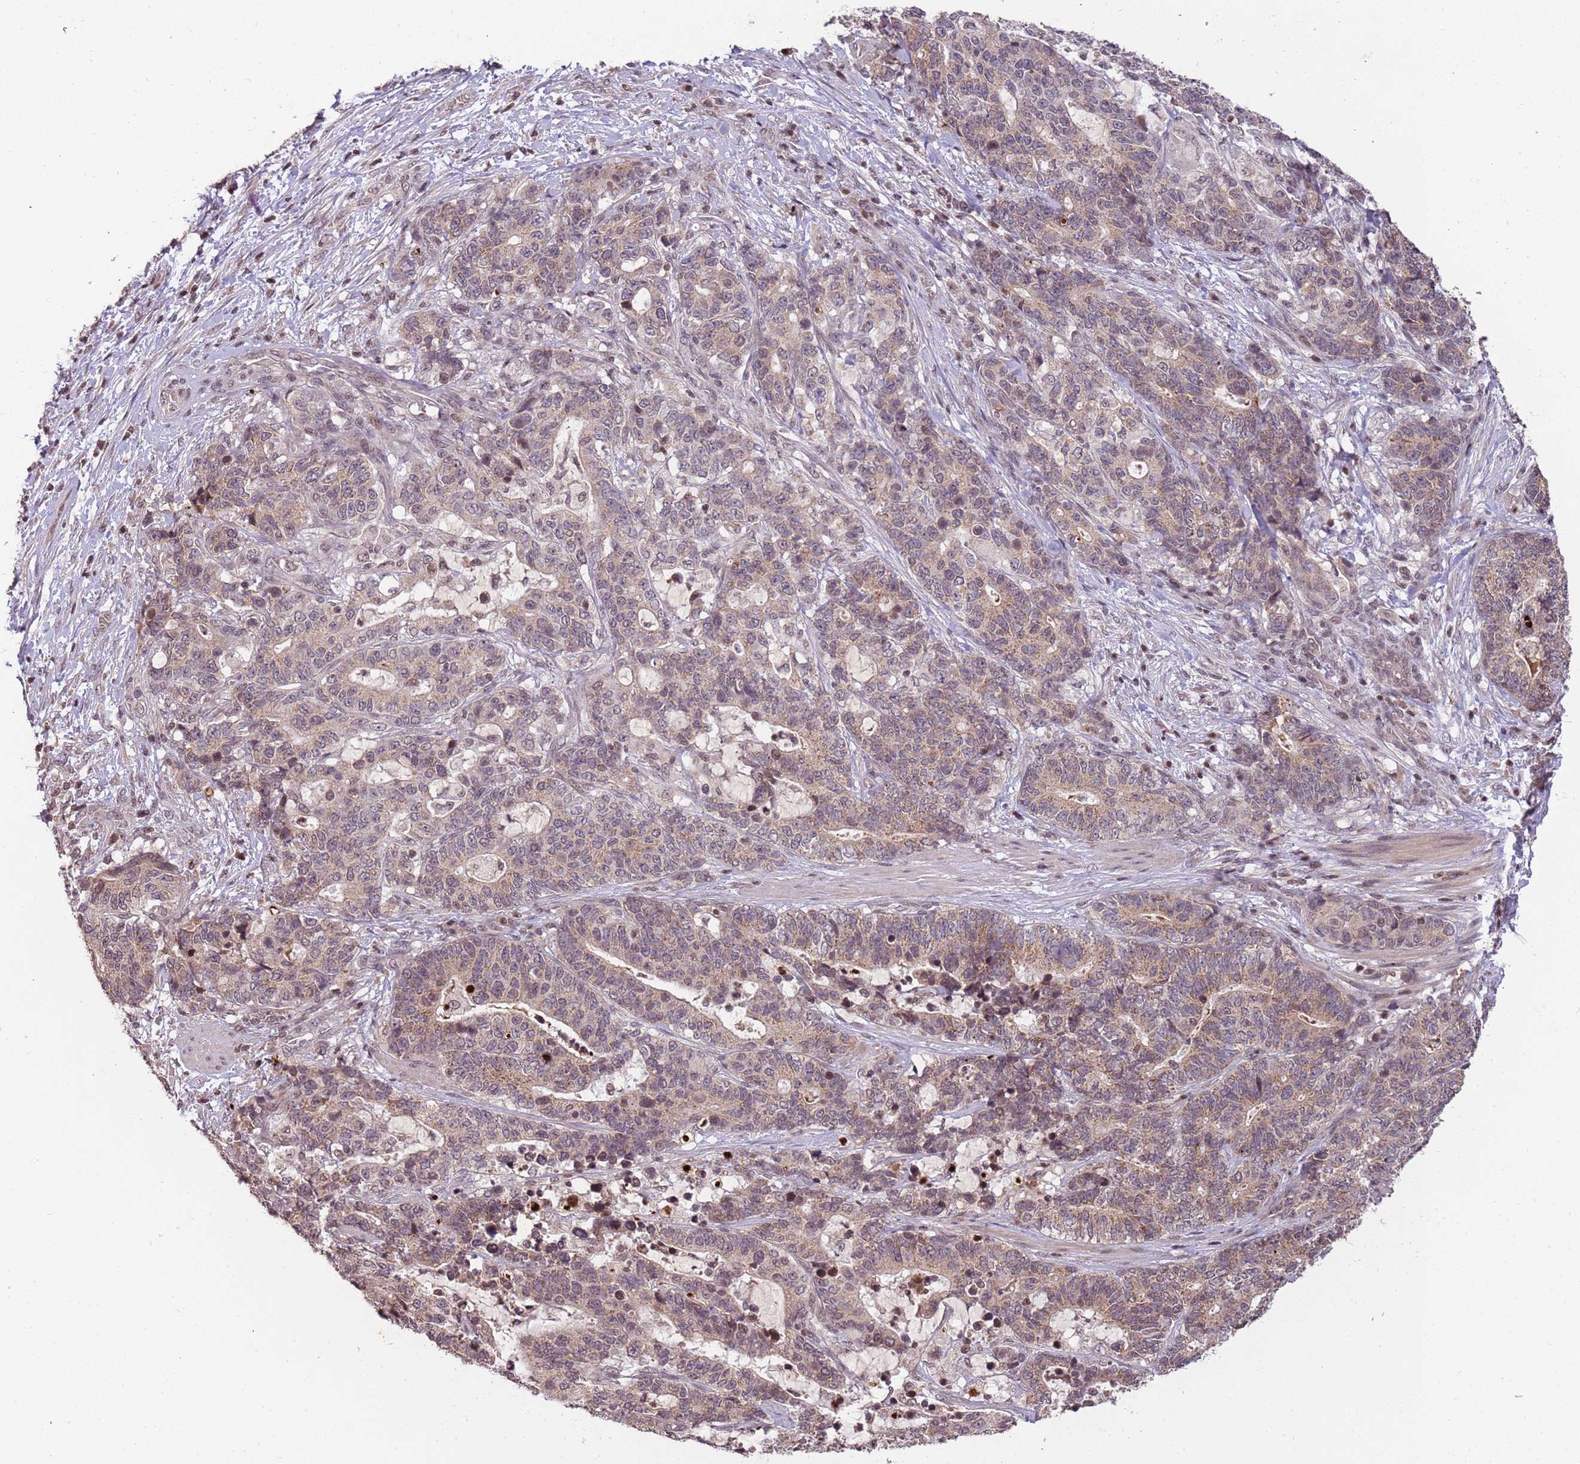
{"staining": {"intensity": "weak", "quantity": "25%-75%", "location": "cytoplasmic/membranous"}, "tissue": "stomach cancer", "cell_type": "Tumor cells", "image_type": "cancer", "snomed": [{"axis": "morphology", "description": "Normal tissue, NOS"}, {"axis": "morphology", "description": "Adenocarcinoma, NOS"}, {"axis": "topography", "description": "Stomach"}], "caption": "Immunohistochemical staining of stomach cancer (adenocarcinoma) shows low levels of weak cytoplasmic/membranous expression in approximately 25%-75% of tumor cells.", "gene": "SAMSN1", "patient": {"sex": "female", "age": 64}}